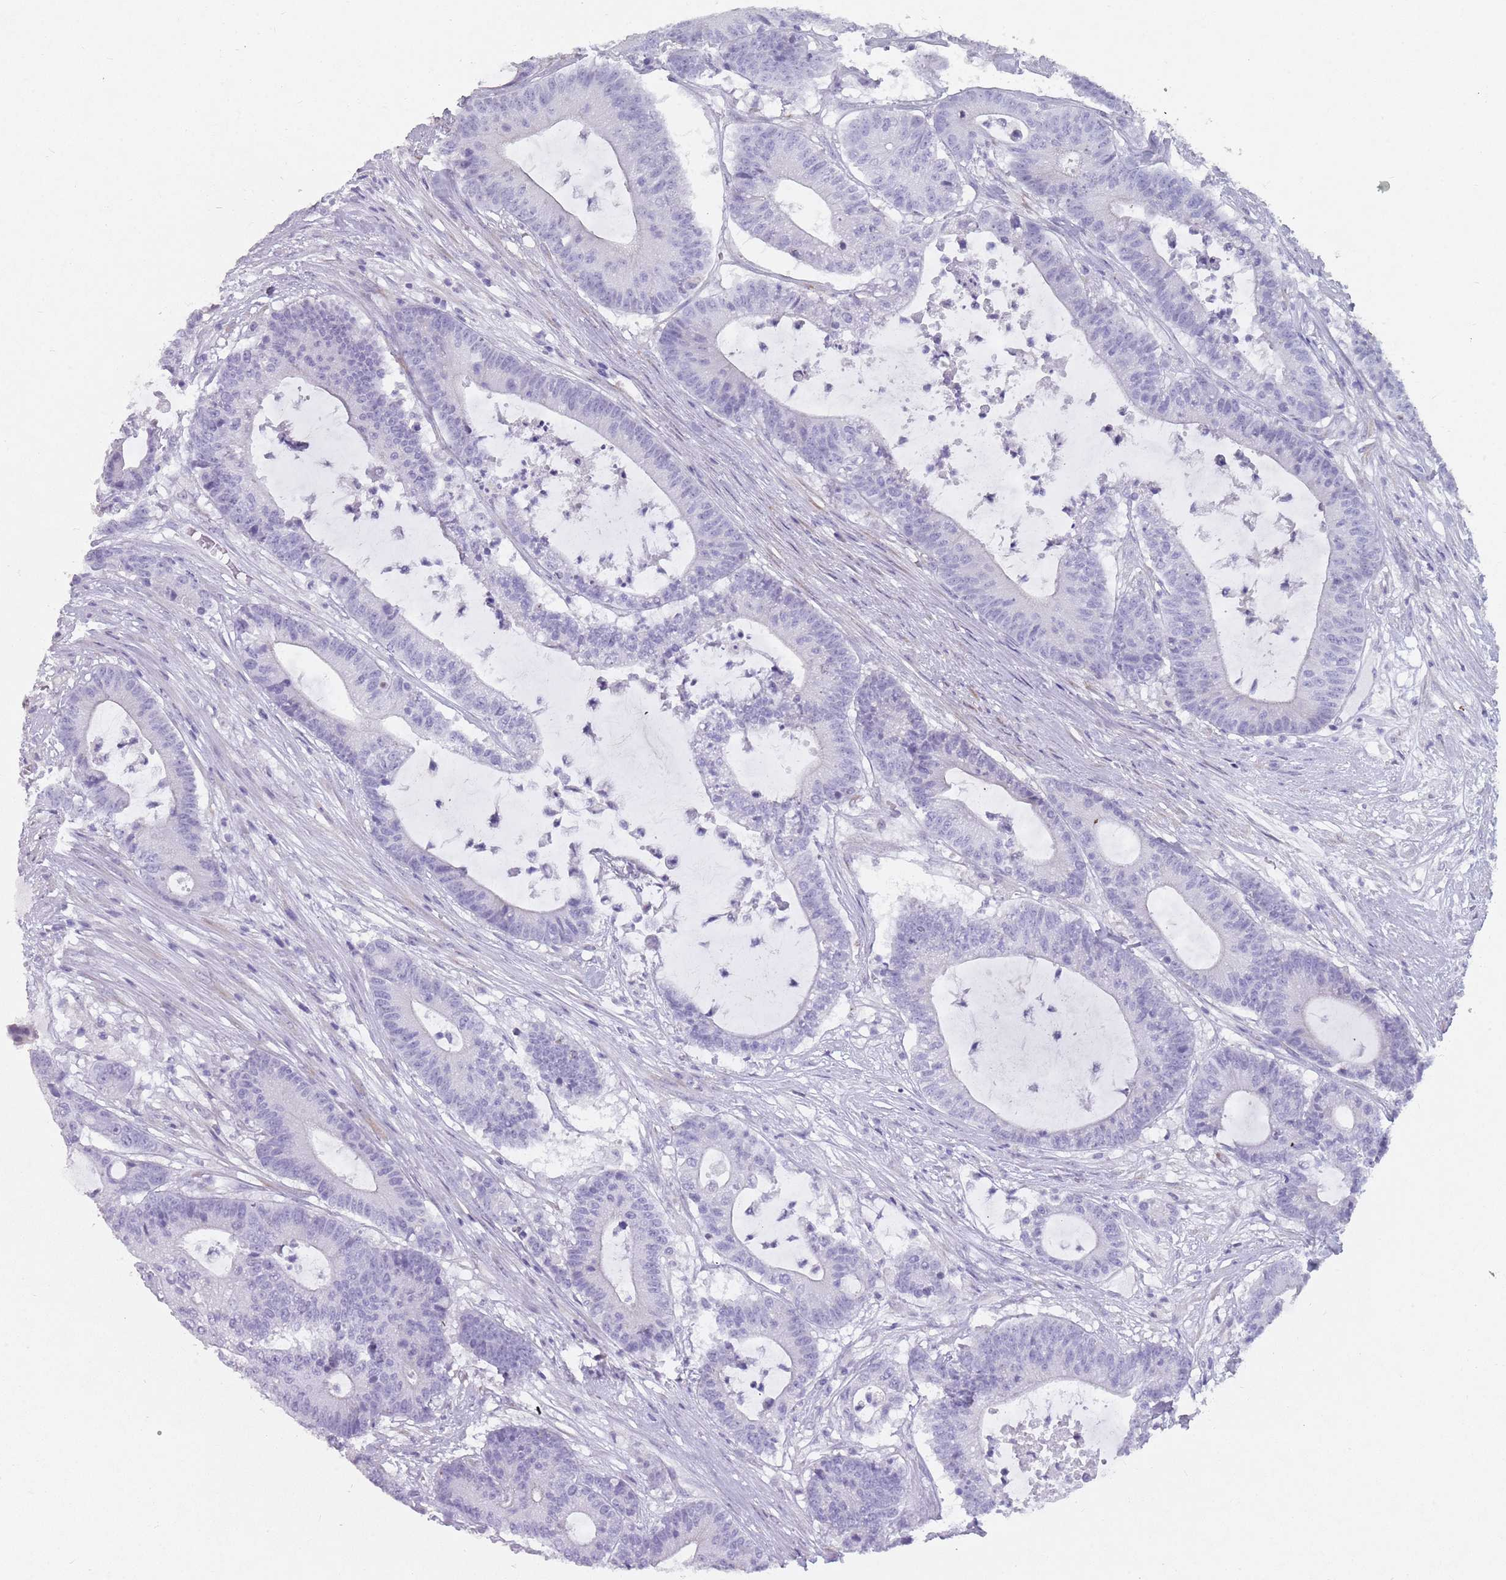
{"staining": {"intensity": "negative", "quantity": "none", "location": "none"}, "tissue": "colorectal cancer", "cell_type": "Tumor cells", "image_type": "cancer", "snomed": [{"axis": "morphology", "description": "Adenocarcinoma, NOS"}, {"axis": "topography", "description": "Colon"}], "caption": "DAB immunohistochemical staining of human adenocarcinoma (colorectal) displays no significant staining in tumor cells.", "gene": "DDX4", "patient": {"sex": "female", "age": 84}}